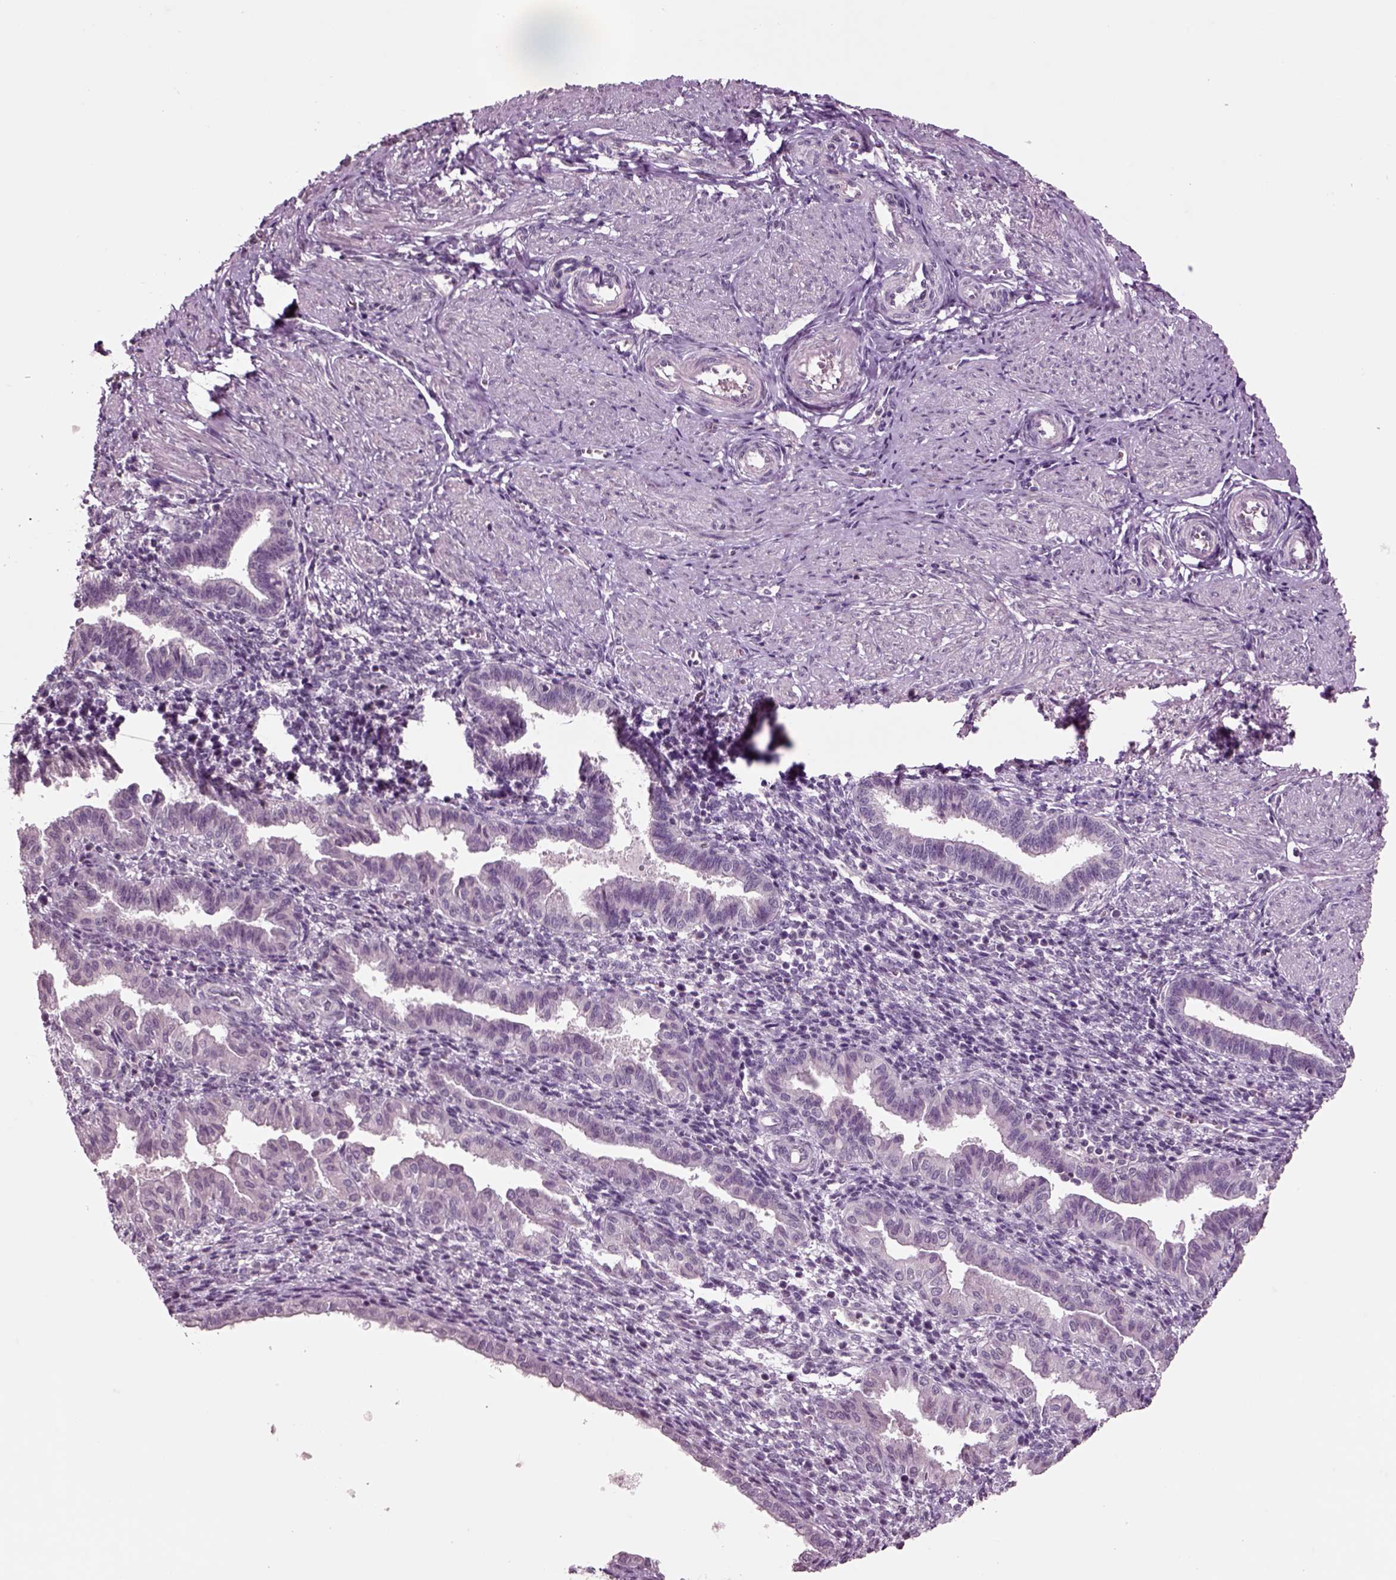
{"staining": {"intensity": "negative", "quantity": "none", "location": "none"}, "tissue": "endometrium", "cell_type": "Cells in endometrial stroma", "image_type": "normal", "snomed": [{"axis": "morphology", "description": "Normal tissue, NOS"}, {"axis": "topography", "description": "Endometrium"}], "caption": "This histopathology image is of benign endometrium stained with IHC to label a protein in brown with the nuclei are counter-stained blue. There is no positivity in cells in endometrial stroma. (DAB (3,3'-diaminobenzidine) IHC with hematoxylin counter stain).", "gene": "CHGB", "patient": {"sex": "female", "age": 37}}